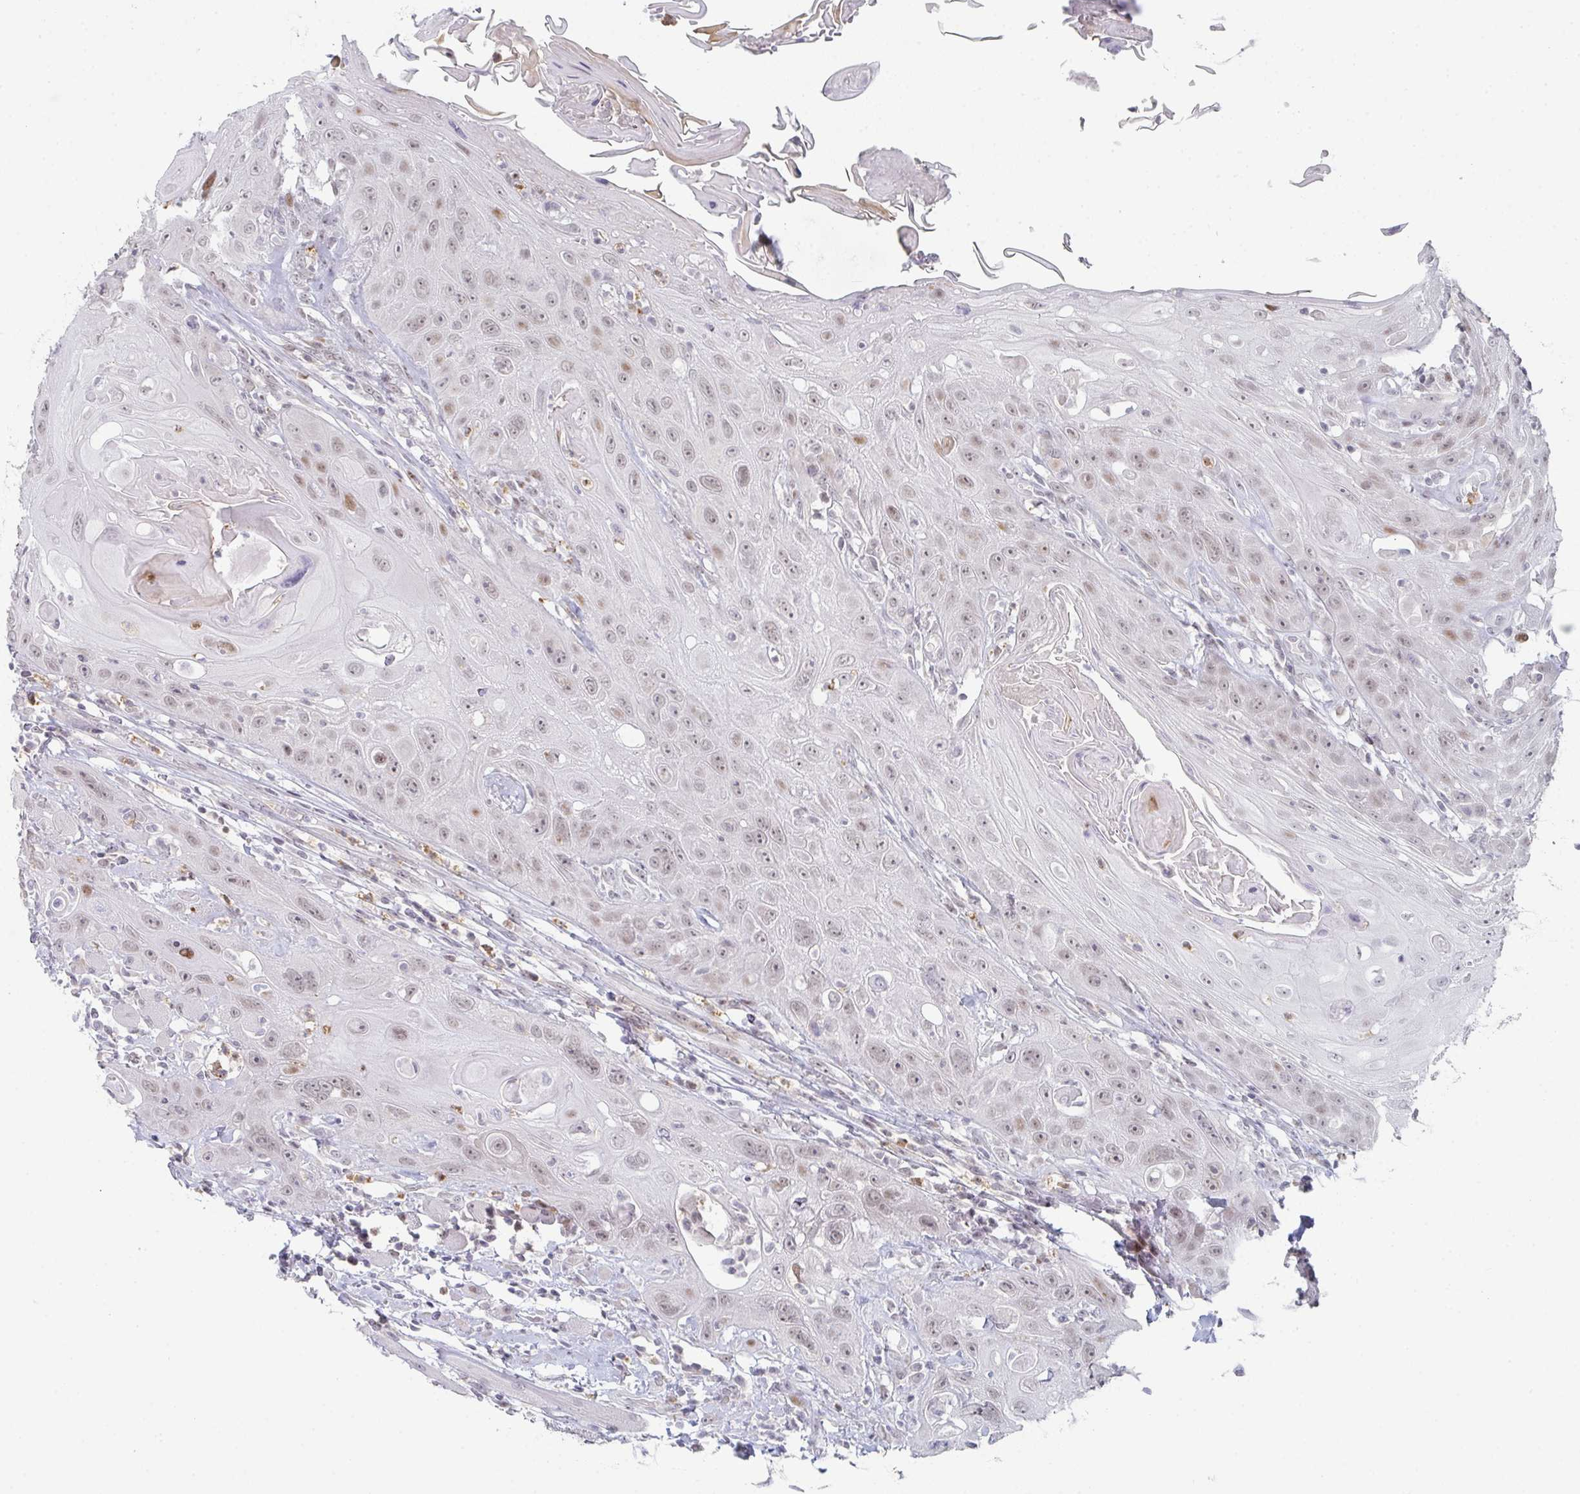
{"staining": {"intensity": "weak", "quantity": "25%-75%", "location": "nuclear"}, "tissue": "head and neck cancer", "cell_type": "Tumor cells", "image_type": "cancer", "snomed": [{"axis": "morphology", "description": "Squamous cell carcinoma, NOS"}, {"axis": "topography", "description": "Head-Neck"}], "caption": "A brown stain highlights weak nuclear staining of a protein in human head and neck cancer (squamous cell carcinoma) tumor cells.", "gene": "LIN54", "patient": {"sex": "female", "age": 59}}